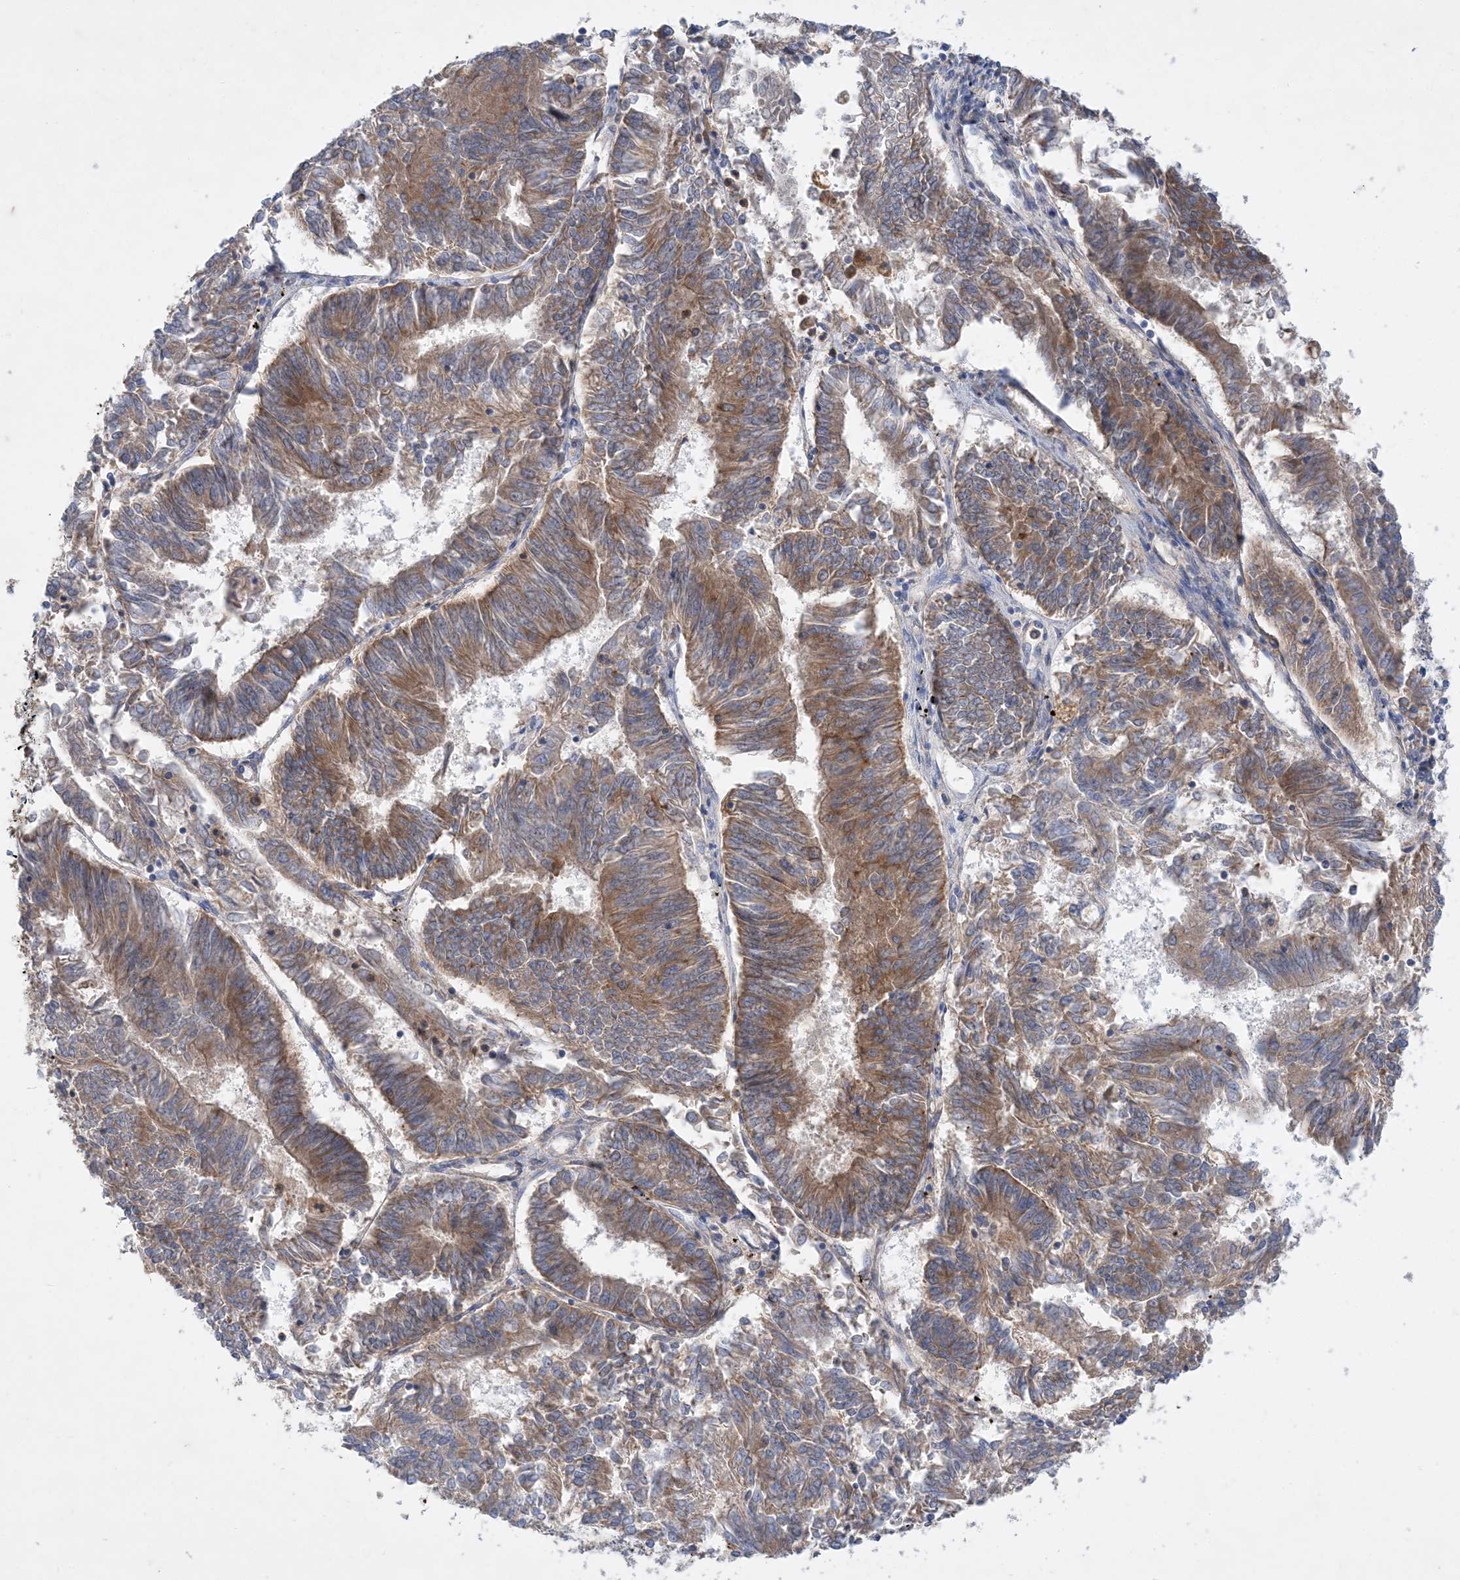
{"staining": {"intensity": "moderate", "quantity": ">75%", "location": "cytoplasmic/membranous"}, "tissue": "endometrial cancer", "cell_type": "Tumor cells", "image_type": "cancer", "snomed": [{"axis": "morphology", "description": "Adenocarcinoma, NOS"}, {"axis": "topography", "description": "Endometrium"}], "caption": "Endometrial cancer (adenocarcinoma) was stained to show a protein in brown. There is medium levels of moderate cytoplasmic/membranous staining in approximately >75% of tumor cells.", "gene": "GRINA", "patient": {"sex": "female", "age": 58}}